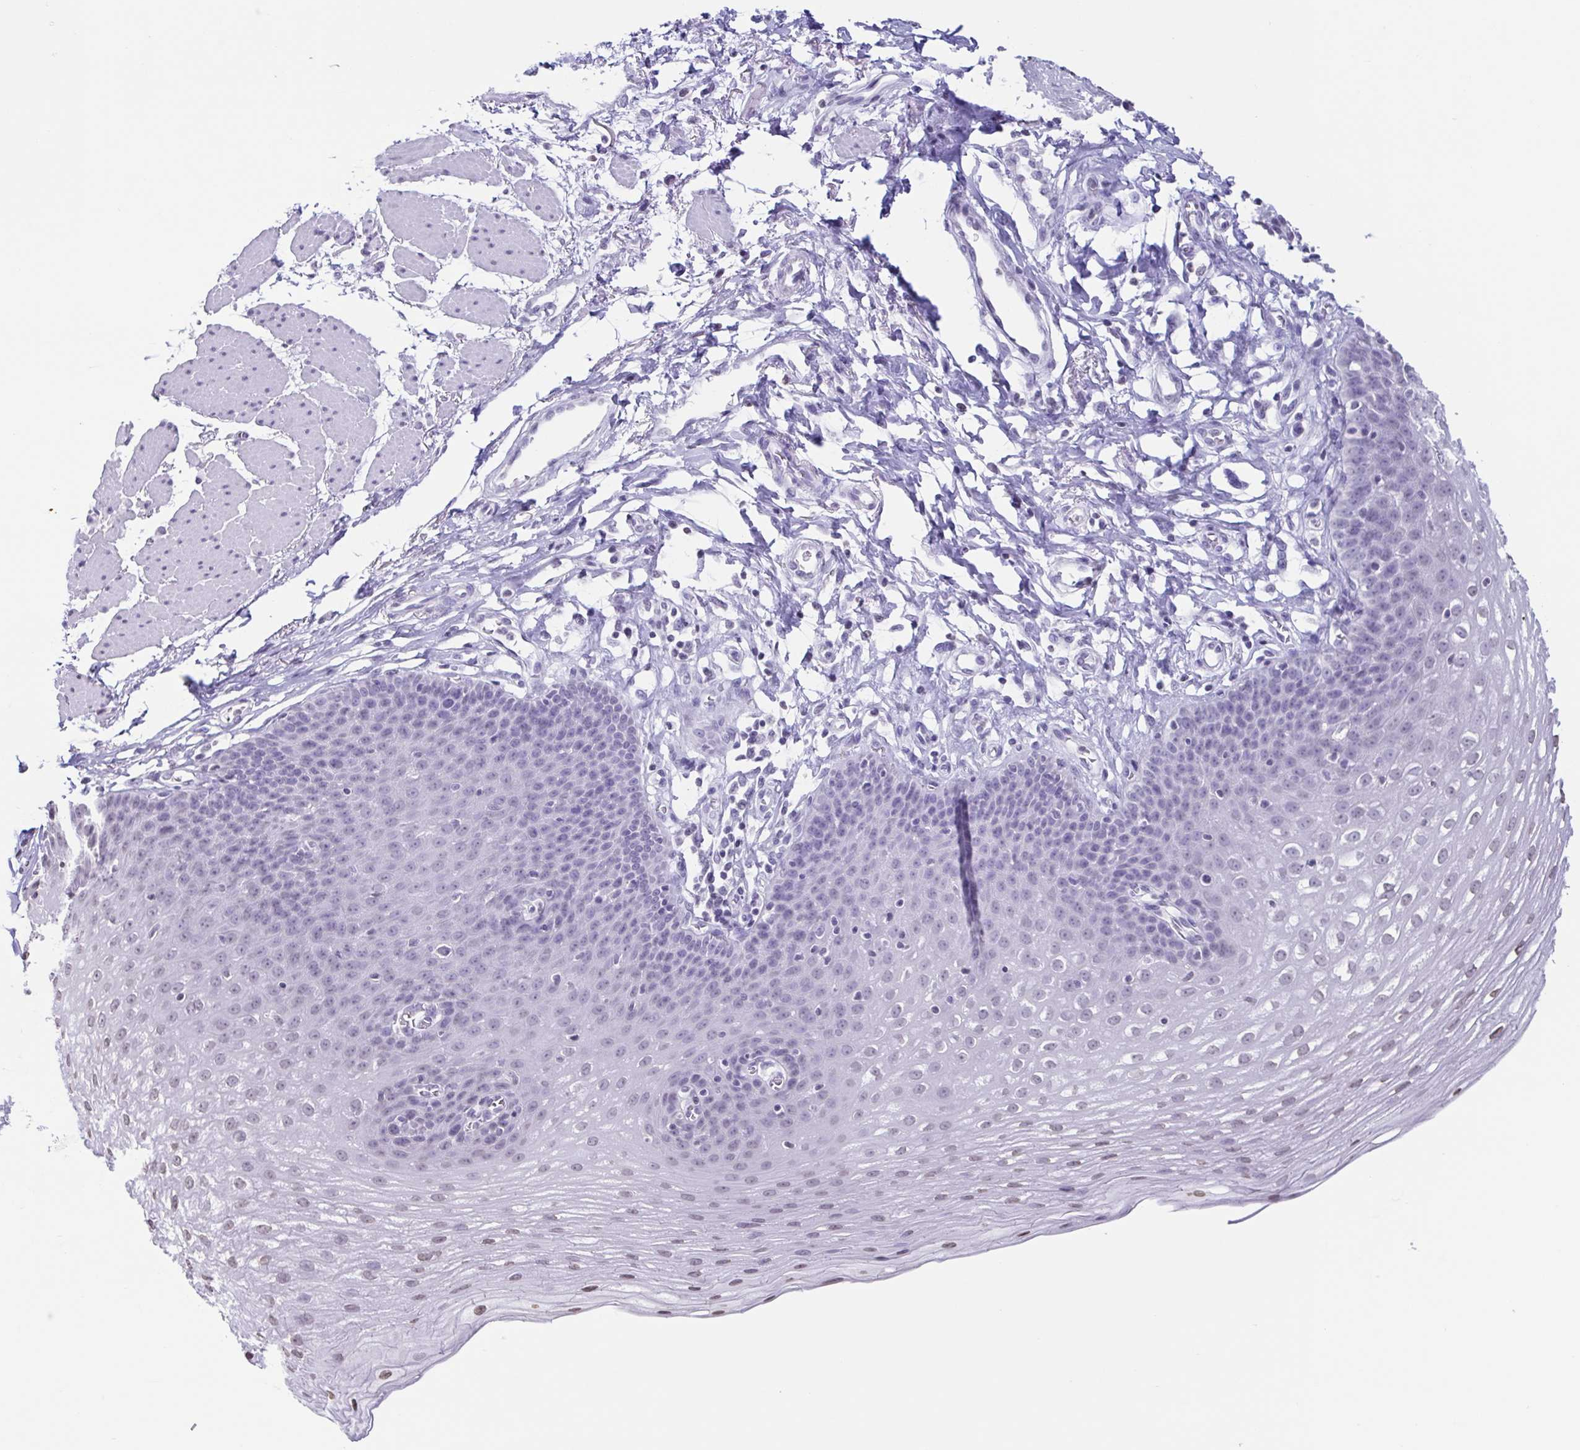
{"staining": {"intensity": "negative", "quantity": "none", "location": "none"}, "tissue": "esophagus", "cell_type": "Squamous epithelial cells", "image_type": "normal", "snomed": [{"axis": "morphology", "description": "Normal tissue, NOS"}, {"axis": "topography", "description": "Esophagus"}], "caption": "This image is of unremarkable esophagus stained with immunohistochemistry to label a protein in brown with the nuclei are counter-stained blue. There is no expression in squamous epithelial cells. (Immunohistochemistry, brightfield microscopy, high magnification).", "gene": "VCX2", "patient": {"sex": "female", "age": 81}}